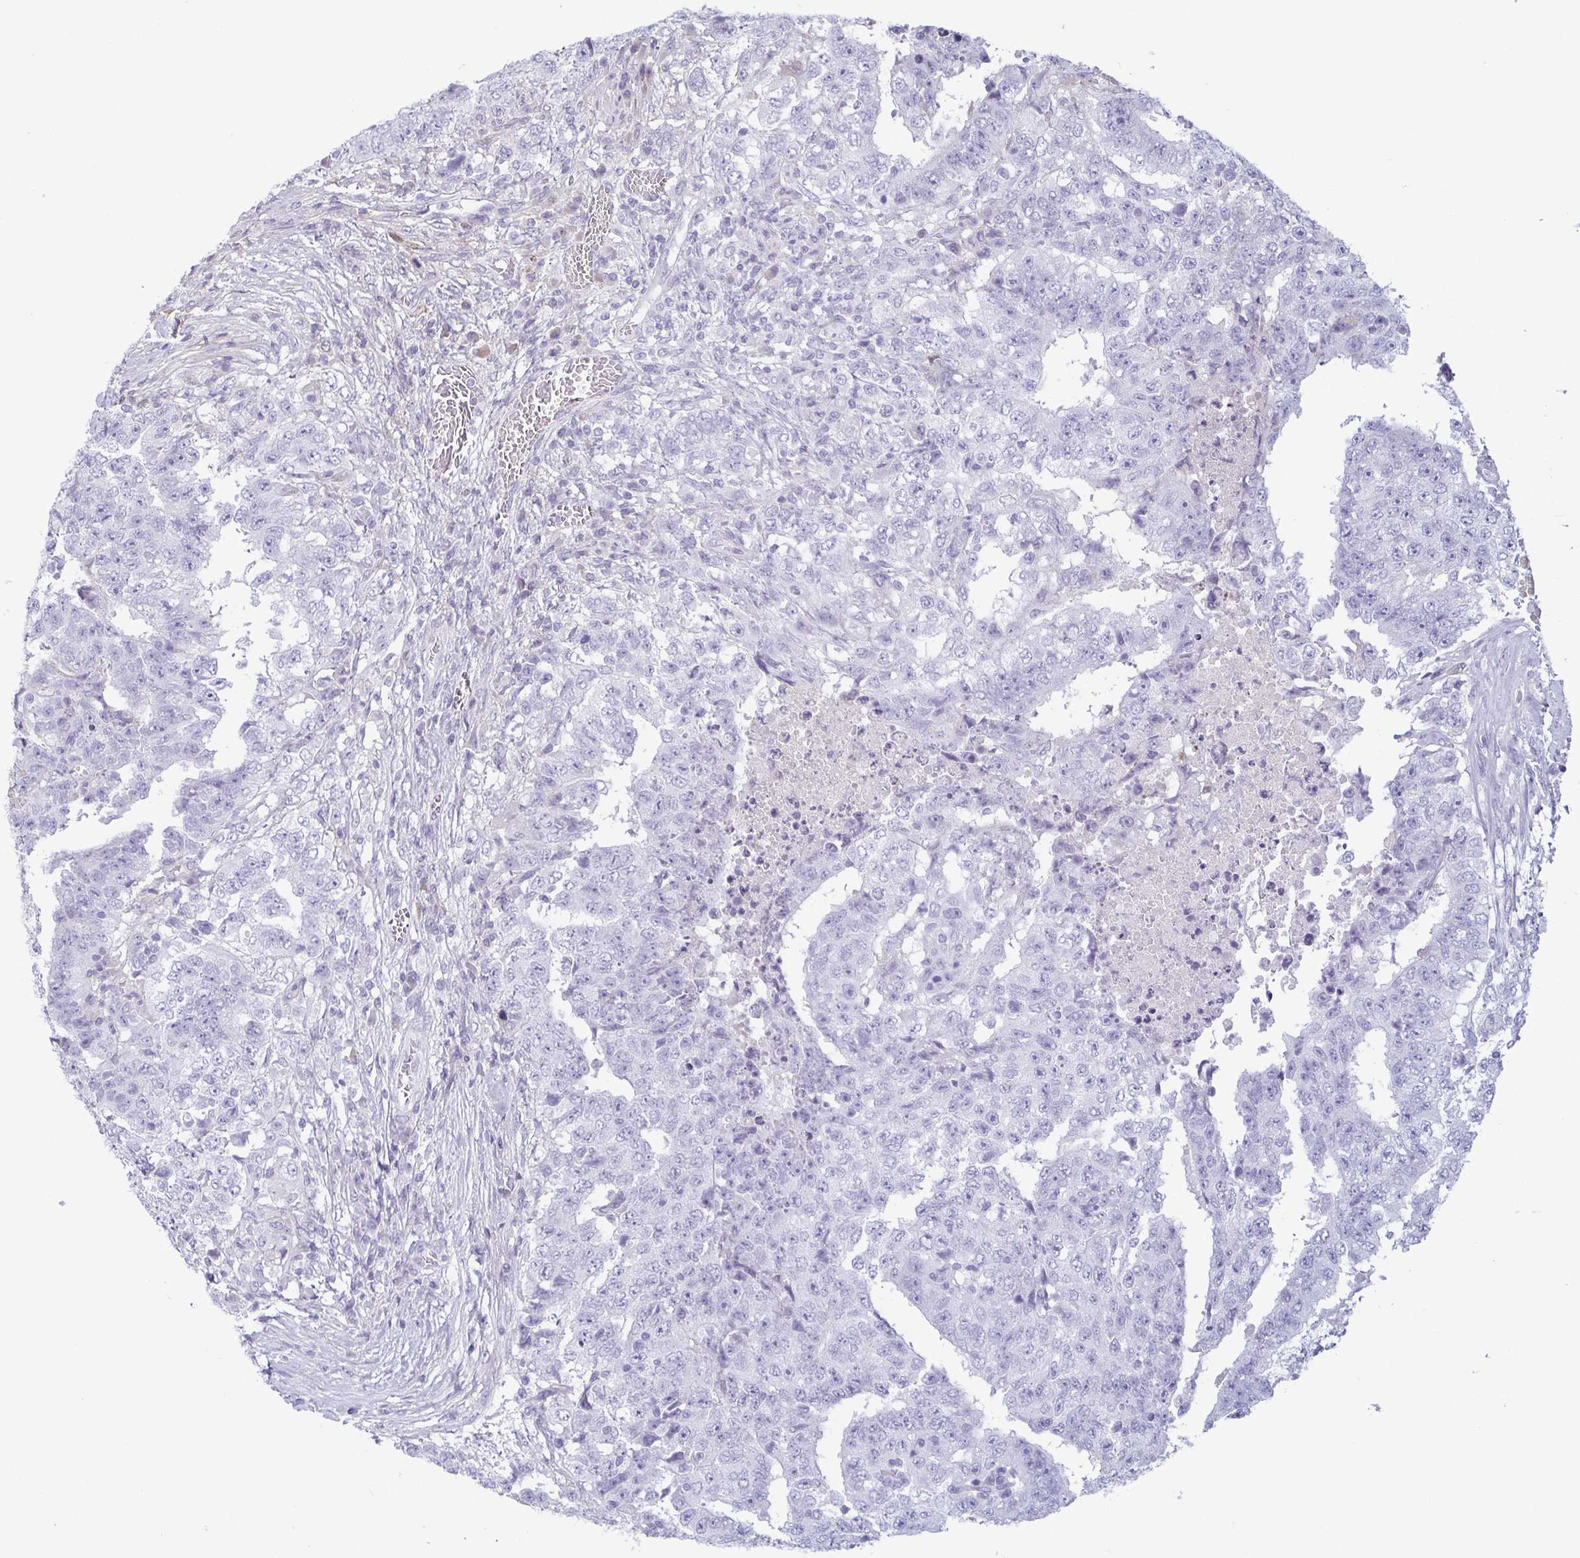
{"staining": {"intensity": "negative", "quantity": "none", "location": "none"}, "tissue": "testis cancer", "cell_type": "Tumor cells", "image_type": "cancer", "snomed": [{"axis": "morphology", "description": "Carcinoma, Embryonal, NOS"}, {"axis": "topography", "description": "Testis"}], "caption": "High power microscopy photomicrograph of an immunohistochemistry (IHC) histopathology image of testis cancer, revealing no significant positivity in tumor cells. (IHC, brightfield microscopy, high magnification).", "gene": "ECM1", "patient": {"sex": "male", "age": 24}}